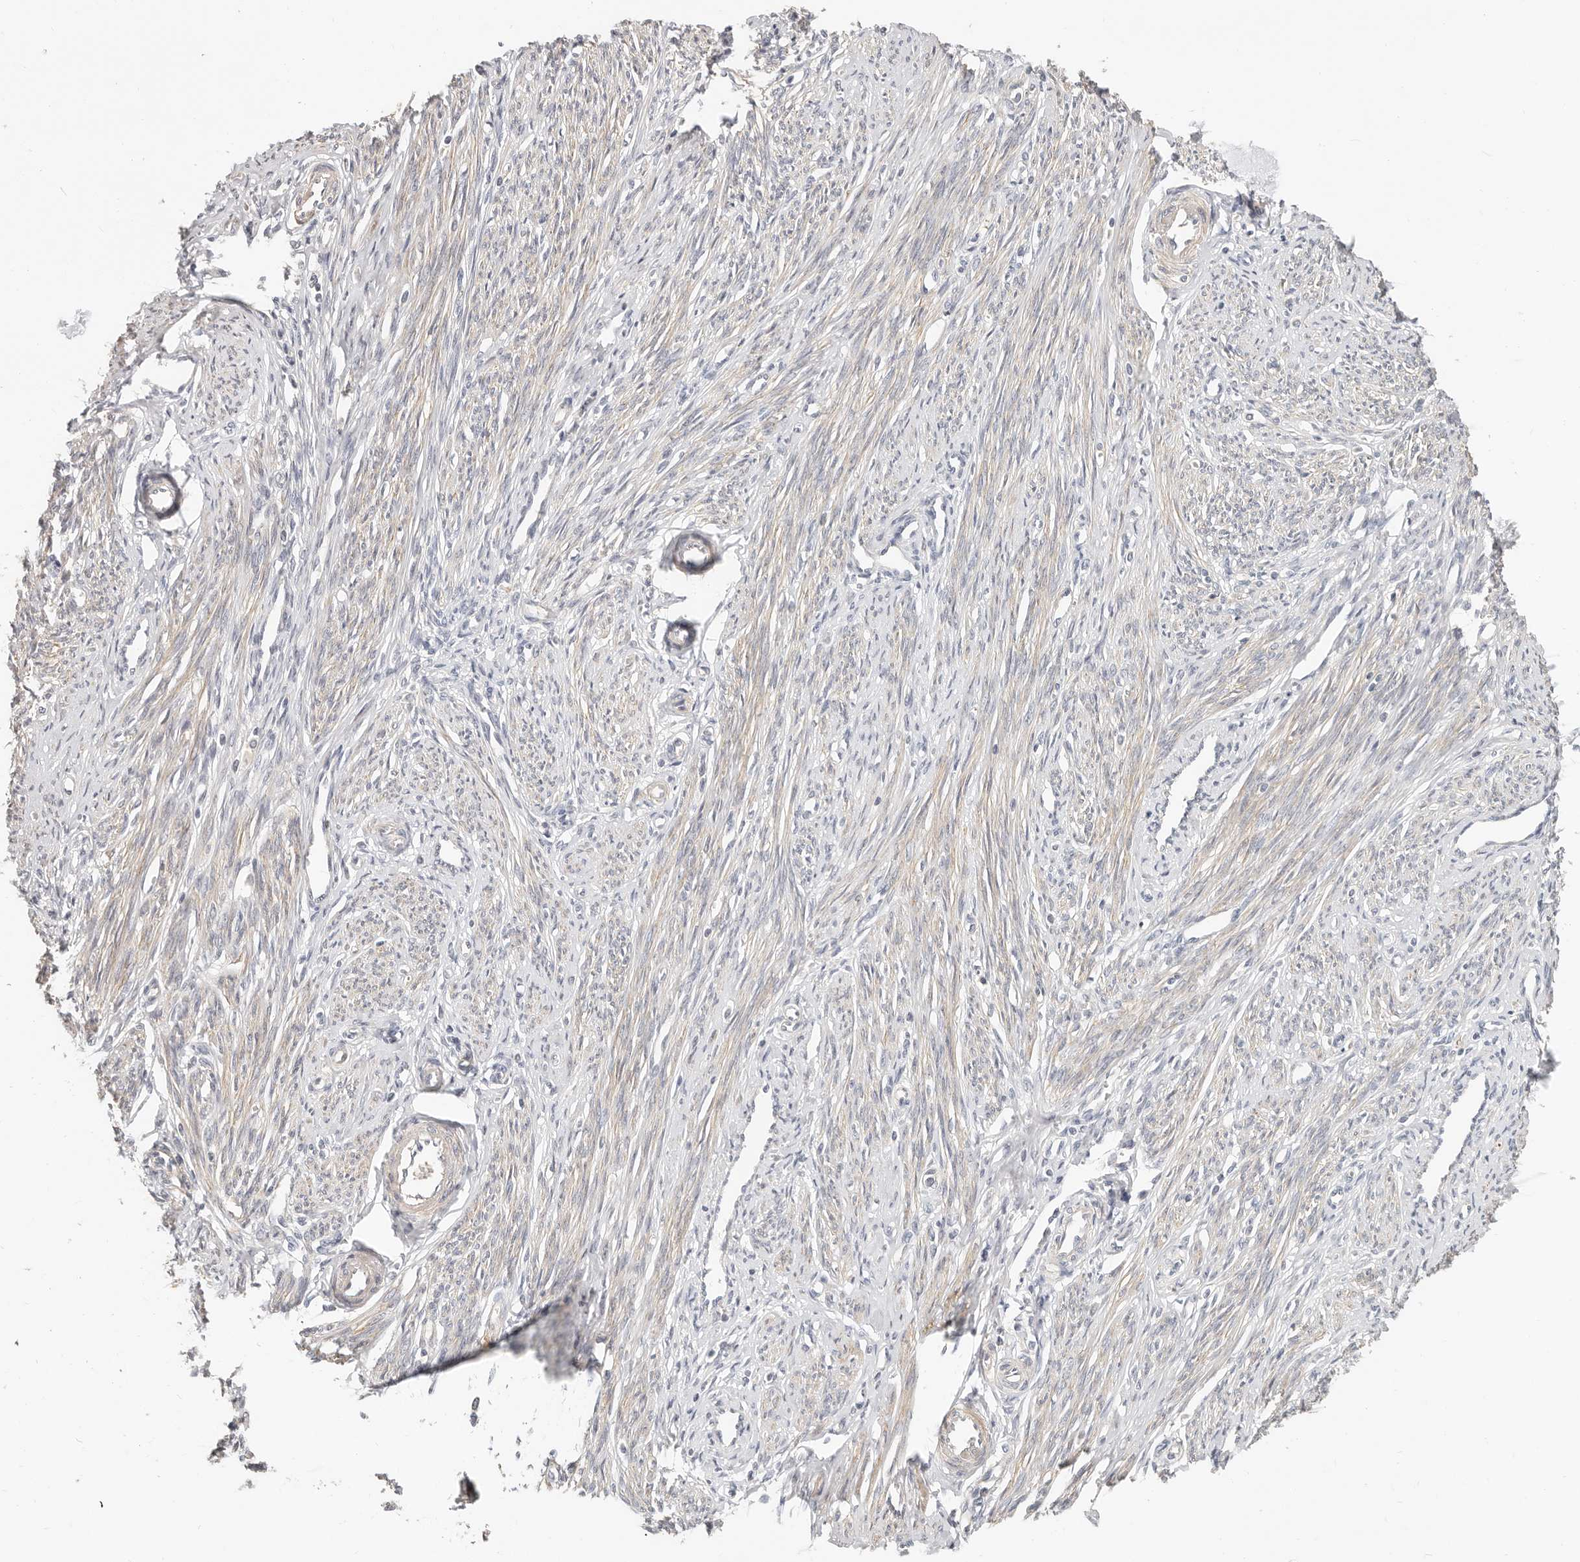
{"staining": {"intensity": "negative", "quantity": "none", "location": "none"}, "tissue": "endometrium", "cell_type": "Cells in endometrial stroma", "image_type": "normal", "snomed": [{"axis": "morphology", "description": "Normal tissue, NOS"}, {"axis": "topography", "description": "Endometrium"}], "caption": "Immunohistochemistry photomicrograph of benign endometrium stained for a protein (brown), which displays no expression in cells in endometrial stroma. Nuclei are stained in blue.", "gene": "ZRANB1", "patient": {"sex": "female", "age": 56}}